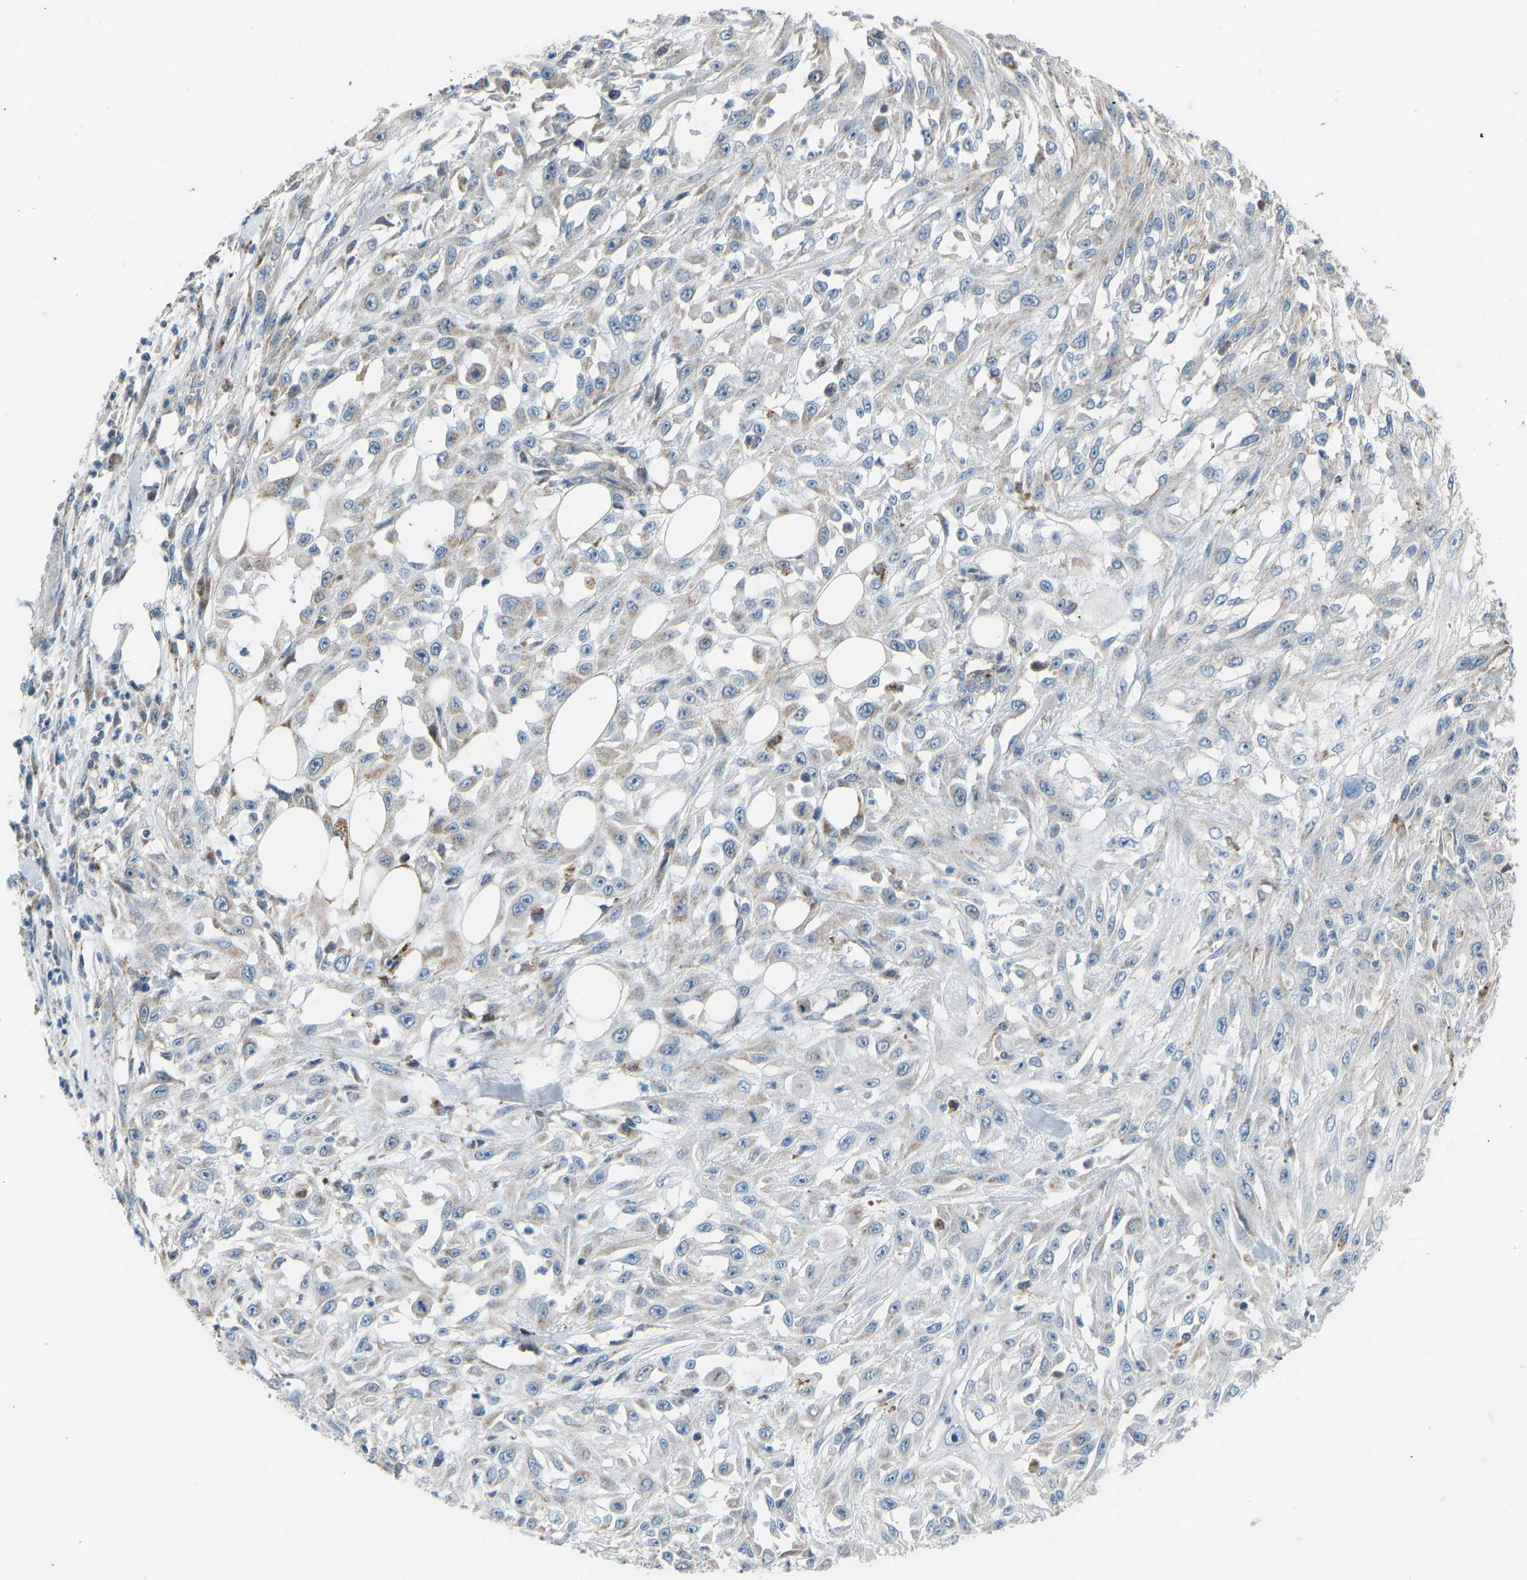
{"staining": {"intensity": "weak", "quantity": "25%-75%", "location": "cytoplasmic/membranous"}, "tissue": "skin cancer", "cell_type": "Tumor cells", "image_type": "cancer", "snomed": [{"axis": "morphology", "description": "Squamous cell carcinoma, NOS"}, {"axis": "morphology", "description": "Squamous cell carcinoma, metastatic, NOS"}, {"axis": "topography", "description": "Skin"}, {"axis": "topography", "description": "Lymph node"}], "caption": "Human skin squamous cell carcinoma stained for a protein (brown) displays weak cytoplasmic/membranous positive positivity in about 25%-75% of tumor cells.", "gene": "SMIM20", "patient": {"sex": "male", "age": 75}}